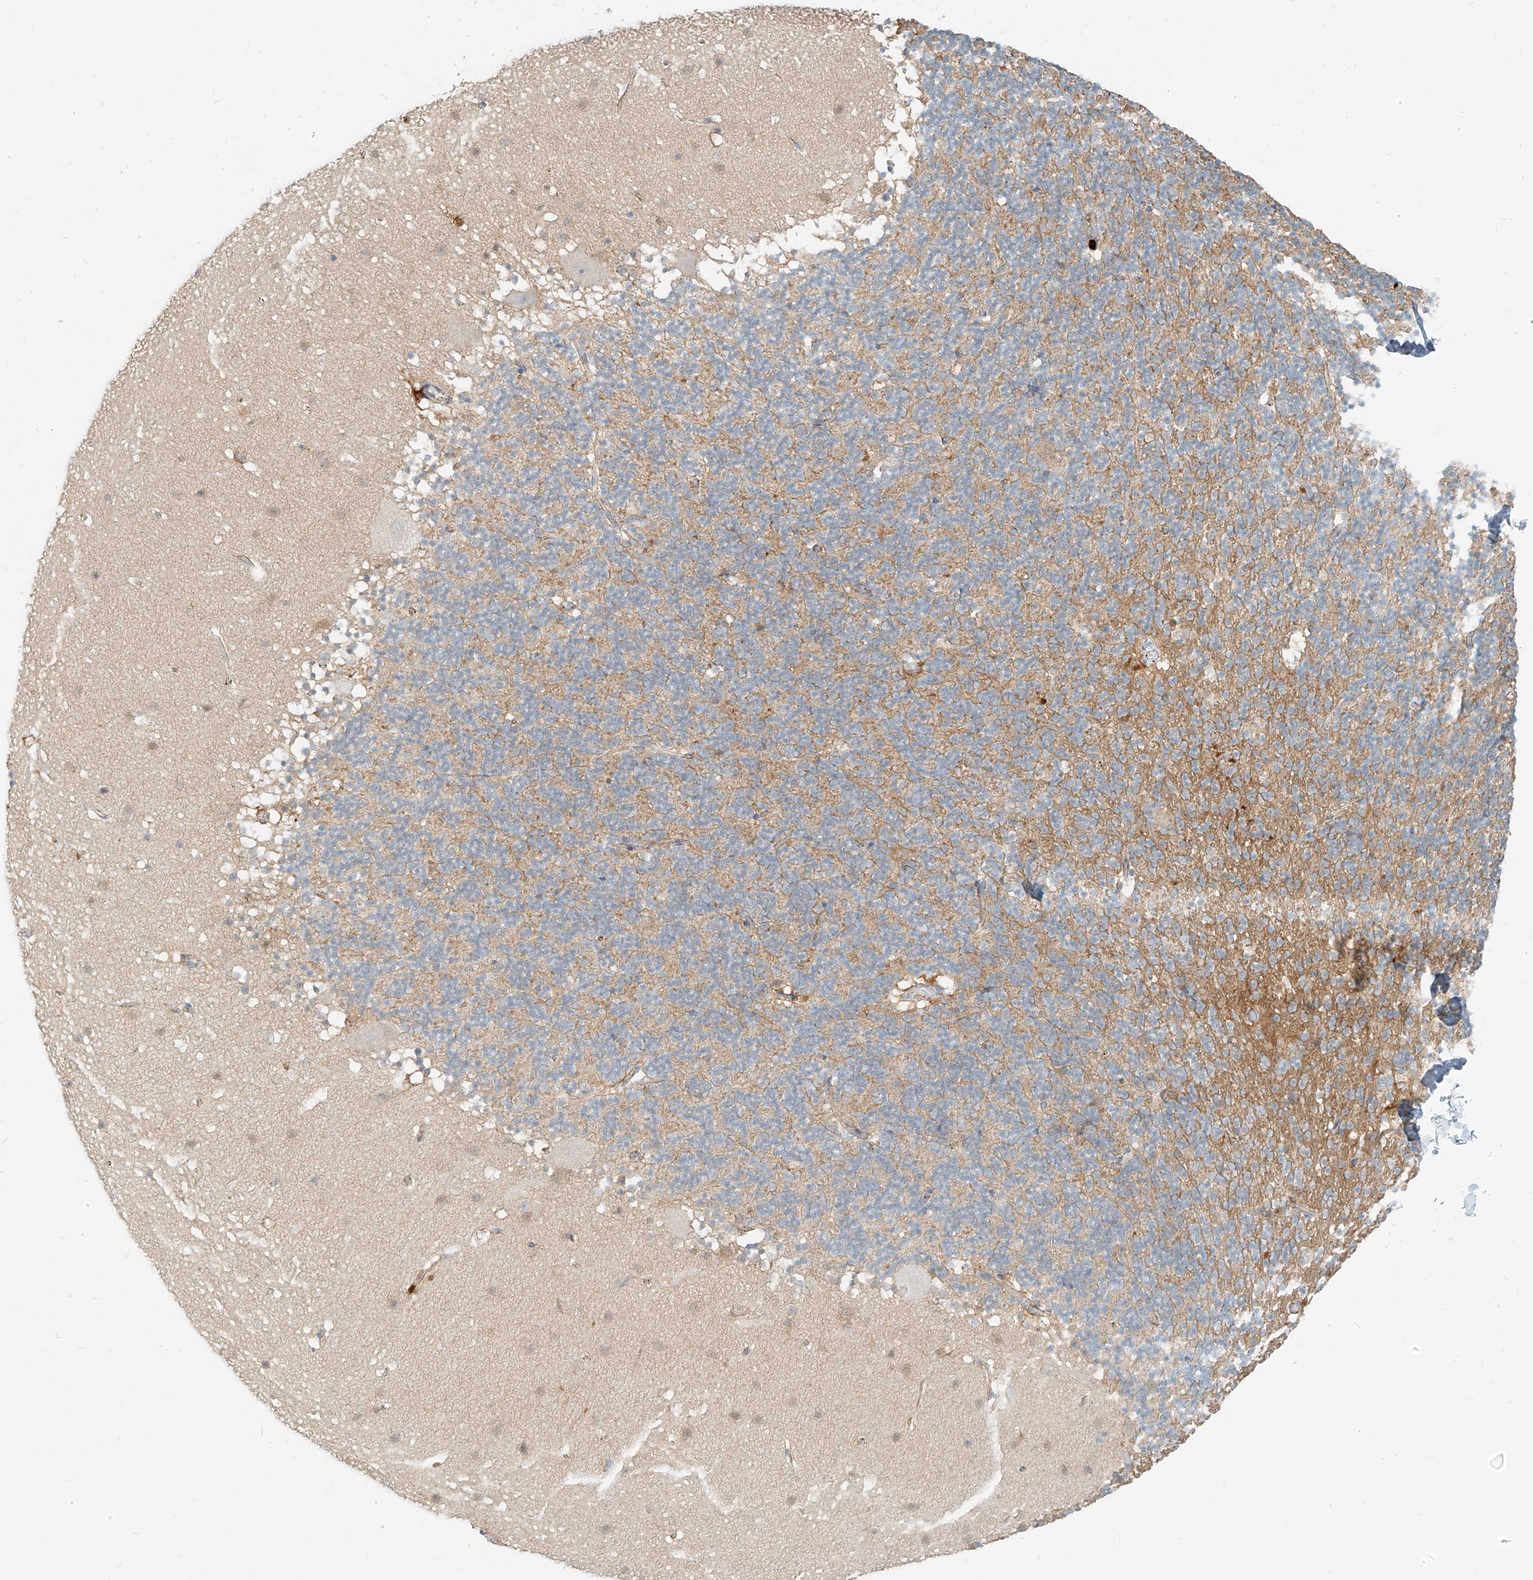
{"staining": {"intensity": "weak", "quantity": "25%-75%", "location": "cytoplasmic/membranous"}, "tissue": "cerebellum", "cell_type": "Cells in granular layer", "image_type": "normal", "snomed": [{"axis": "morphology", "description": "Normal tissue, NOS"}, {"axis": "topography", "description": "Cerebellum"}], "caption": "Immunohistochemical staining of normal human cerebellum shows weak cytoplasmic/membranous protein staining in about 25%-75% of cells in granular layer. (DAB (3,3'-diaminobenzidine) IHC with brightfield microscopy, high magnification).", "gene": "PGD", "patient": {"sex": "male", "age": 57}}